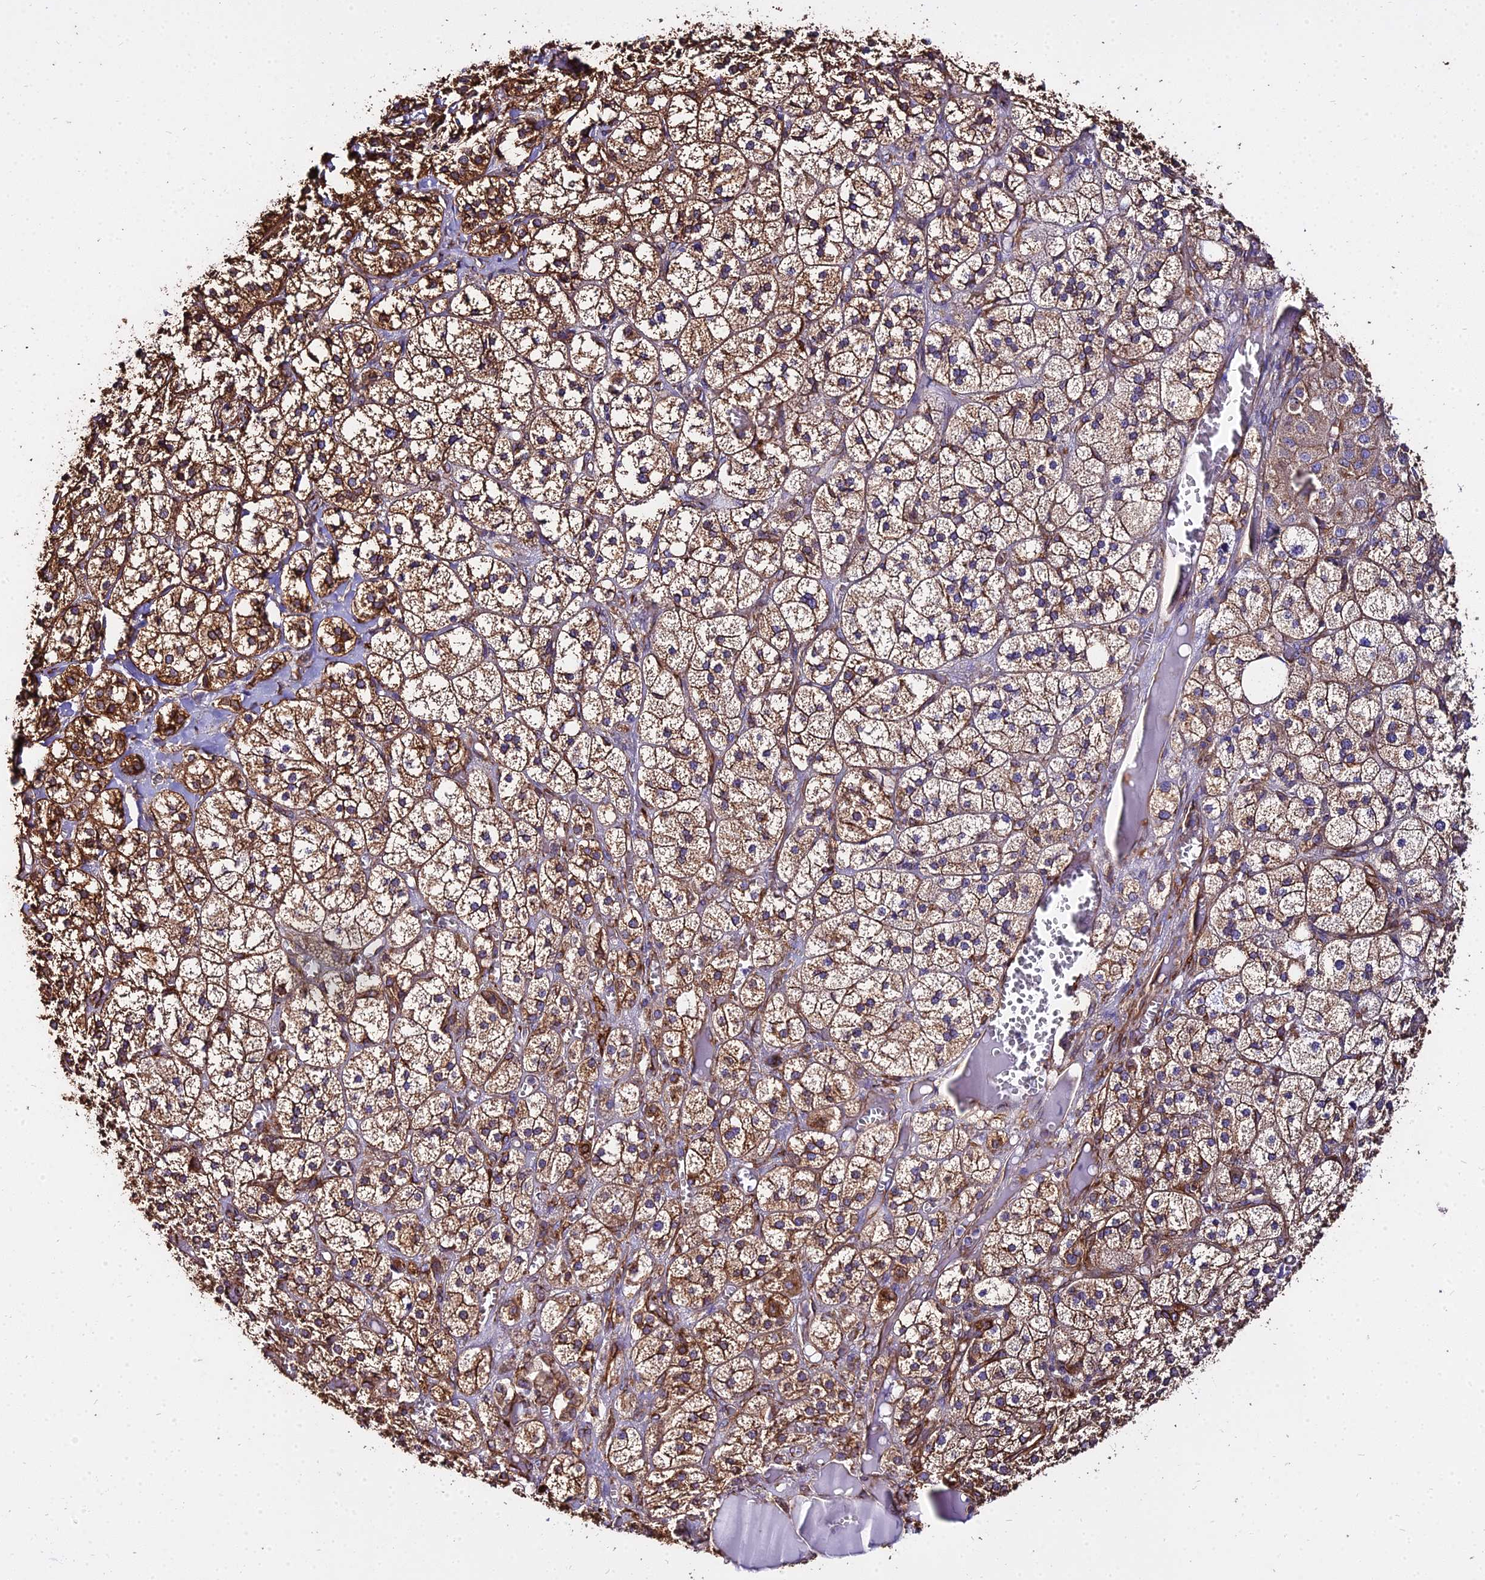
{"staining": {"intensity": "strong", "quantity": ">75%", "location": "cytoplasmic/membranous"}, "tissue": "adrenal gland", "cell_type": "Glandular cells", "image_type": "normal", "snomed": [{"axis": "morphology", "description": "Normal tissue, NOS"}, {"axis": "topography", "description": "Adrenal gland"}], "caption": "Protein analysis of benign adrenal gland reveals strong cytoplasmic/membranous expression in approximately >75% of glandular cells. The staining is performed using DAB (3,3'-diaminobenzidine) brown chromogen to label protein expression. The nuclei are counter-stained blue using hematoxylin.", "gene": "TUBA1A", "patient": {"sex": "female", "age": 61}}